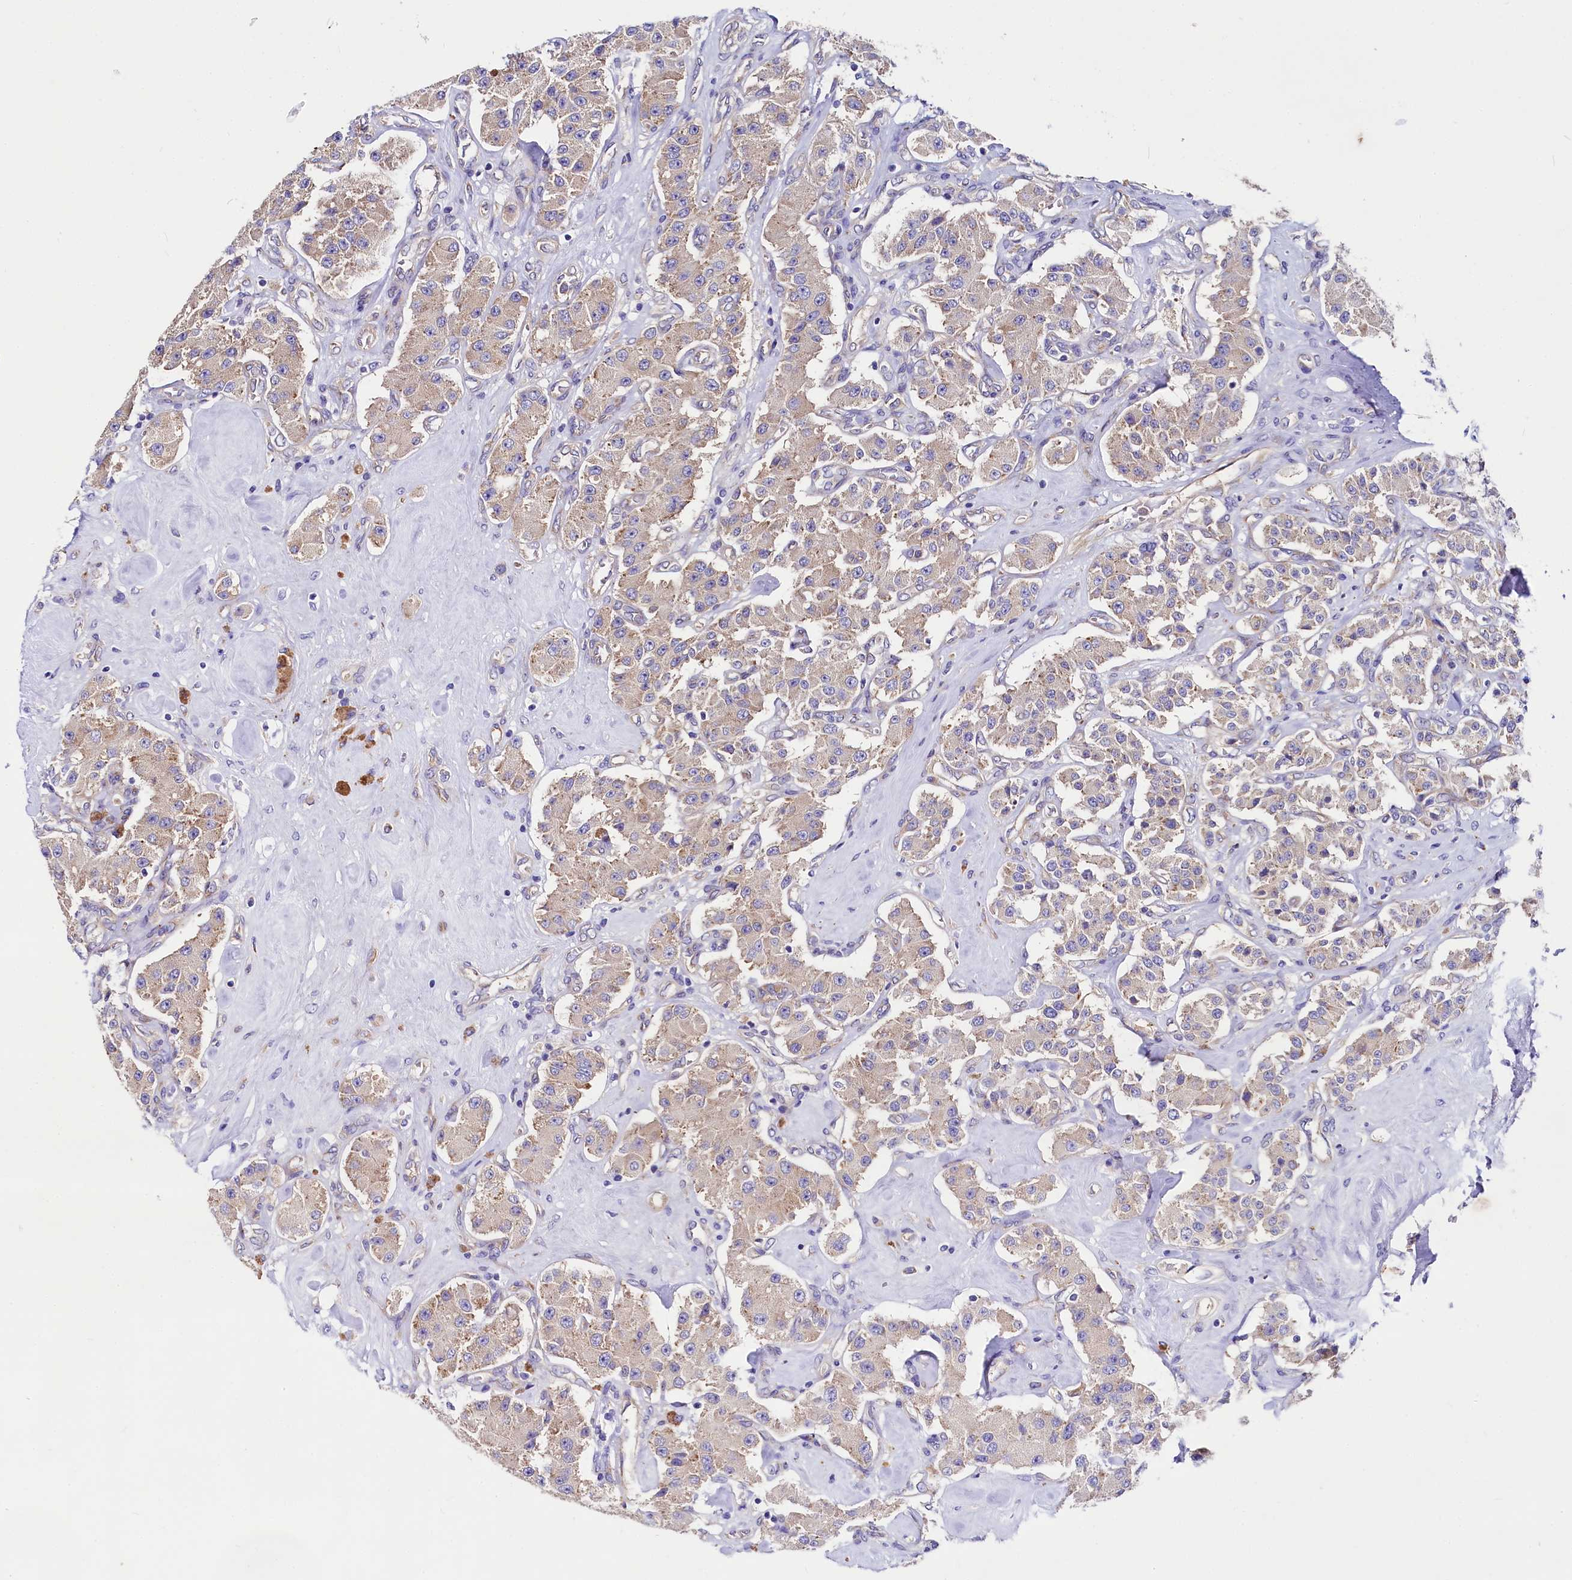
{"staining": {"intensity": "weak", "quantity": "25%-75%", "location": "cytoplasmic/membranous"}, "tissue": "carcinoid", "cell_type": "Tumor cells", "image_type": "cancer", "snomed": [{"axis": "morphology", "description": "Carcinoid, malignant, NOS"}, {"axis": "topography", "description": "Pancreas"}], "caption": "Human carcinoid (malignant) stained with a protein marker shows weak staining in tumor cells.", "gene": "QARS1", "patient": {"sex": "male", "age": 41}}